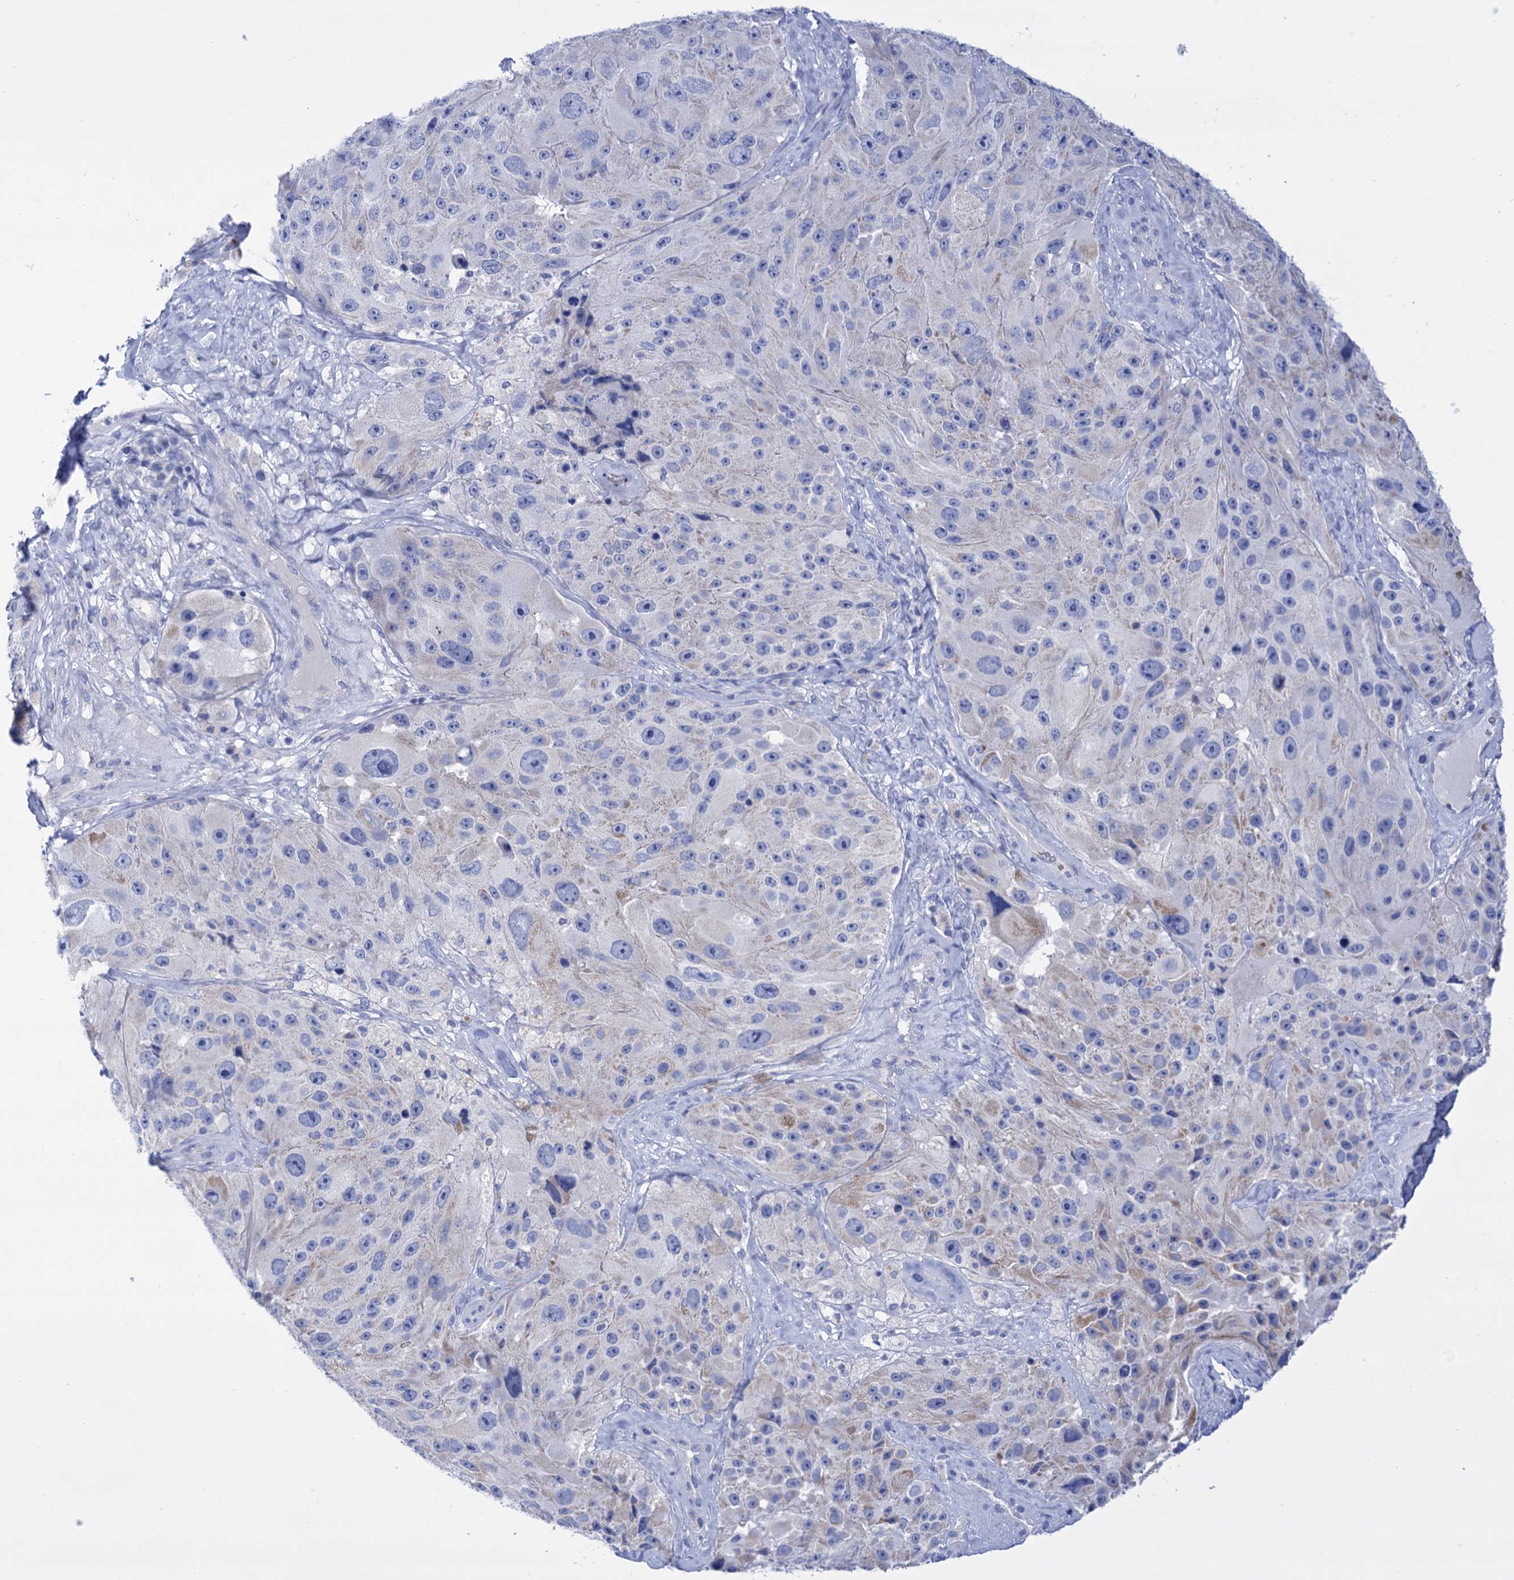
{"staining": {"intensity": "negative", "quantity": "none", "location": "none"}, "tissue": "melanoma", "cell_type": "Tumor cells", "image_type": "cancer", "snomed": [{"axis": "morphology", "description": "Malignant melanoma, Metastatic site"}, {"axis": "topography", "description": "Lymph node"}], "caption": "Tumor cells are negative for brown protein staining in malignant melanoma (metastatic site).", "gene": "YARS2", "patient": {"sex": "male", "age": 62}}